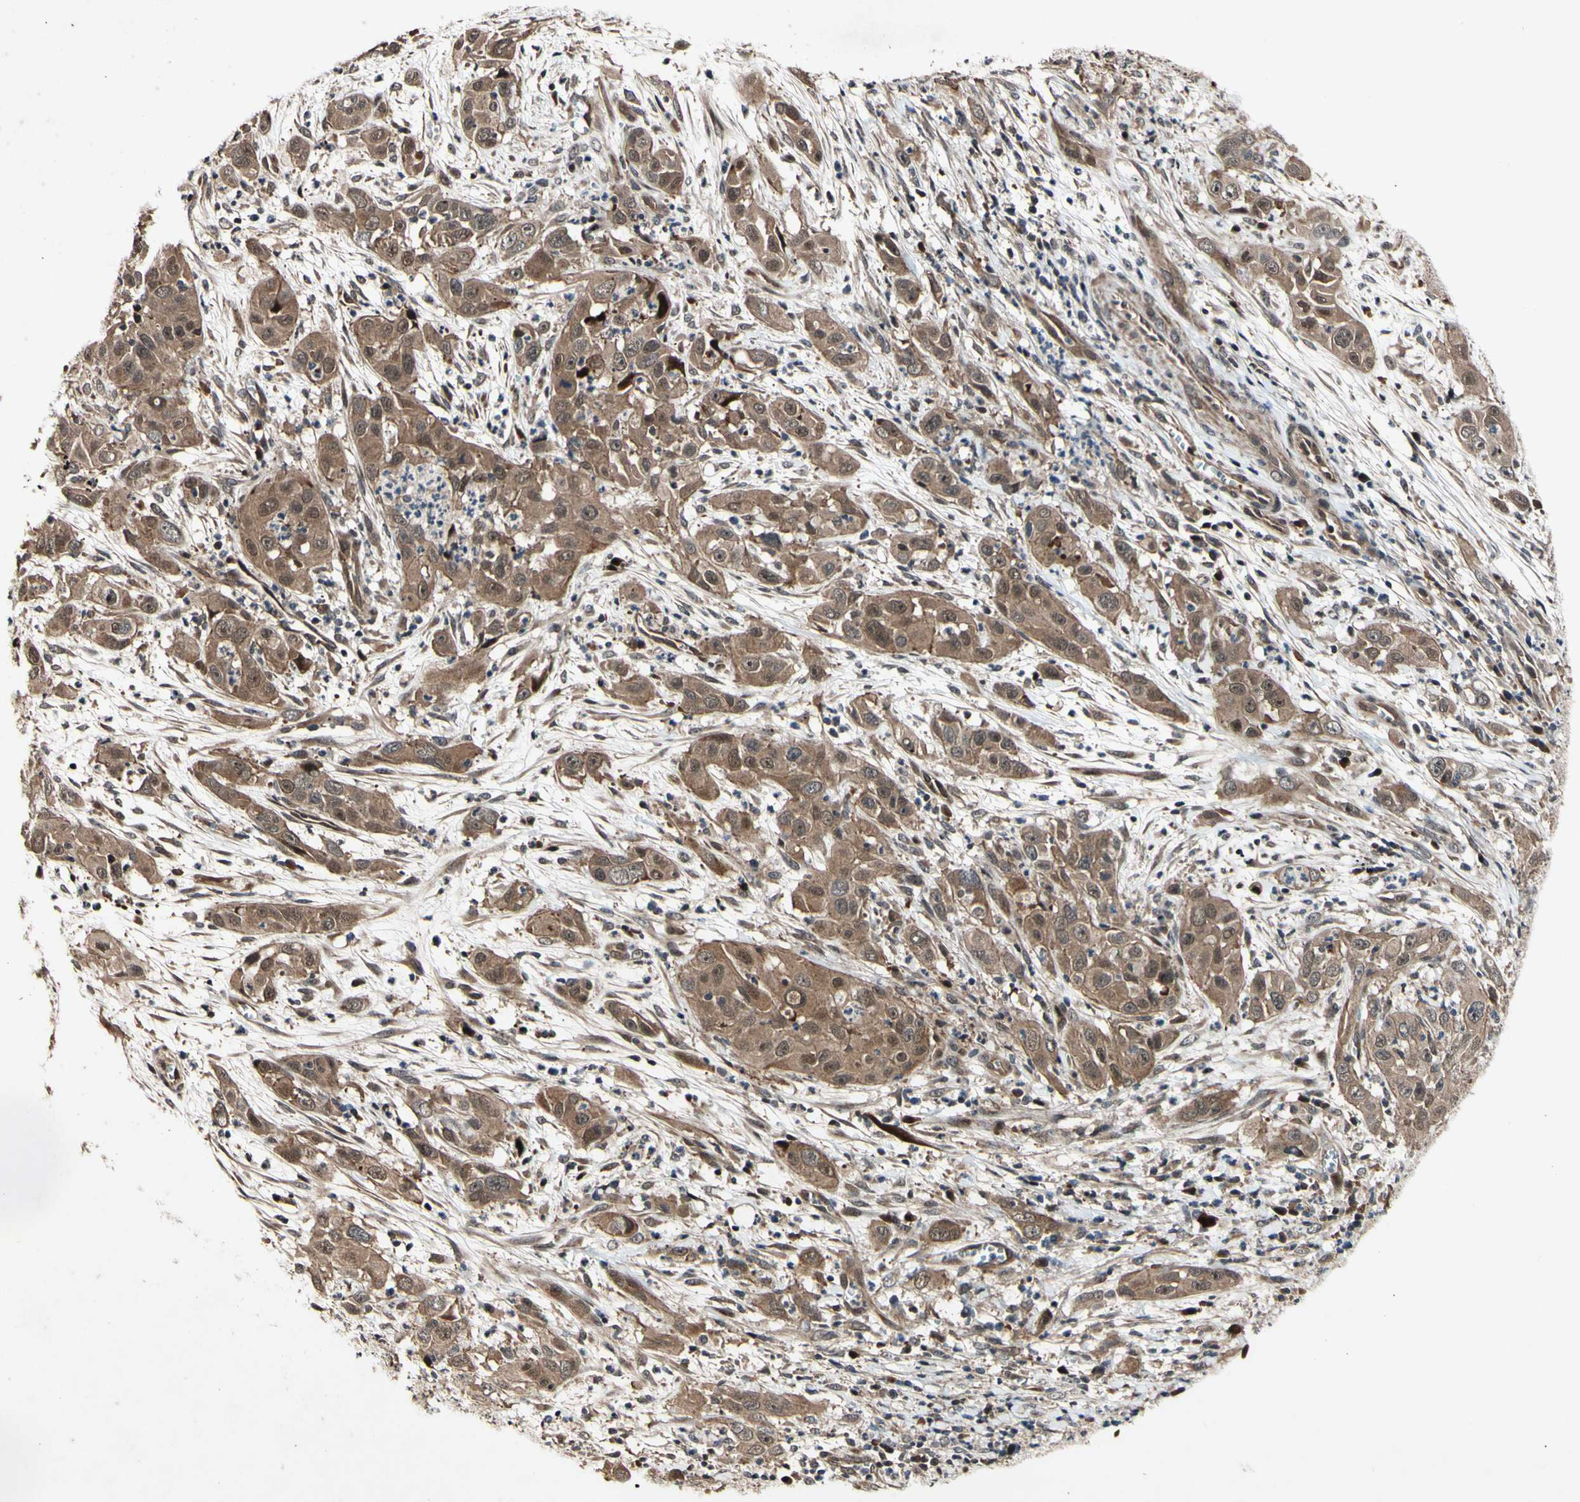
{"staining": {"intensity": "moderate", "quantity": ">75%", "location": "cytoplasmic/membranous,nuclear"}, "tissue": "cervical cancer", "cell_type": "Tumor cells", "image_type": "cancer", "snomed": [{"axis": "morphology", "description": "Squamous cell carcinoma, NOS"}, {"axis": "topography", "description": "Cervix"}], "caption": "Protein expression by IHC reveals moderate cytoplasmic/membranous and nuclear positivity in approximately >75% of tumor cells in cervical cancer (squamous cell carcinoma).", "gene": "CSNK1E", "patient": {"sex": "female", "age": 32}}